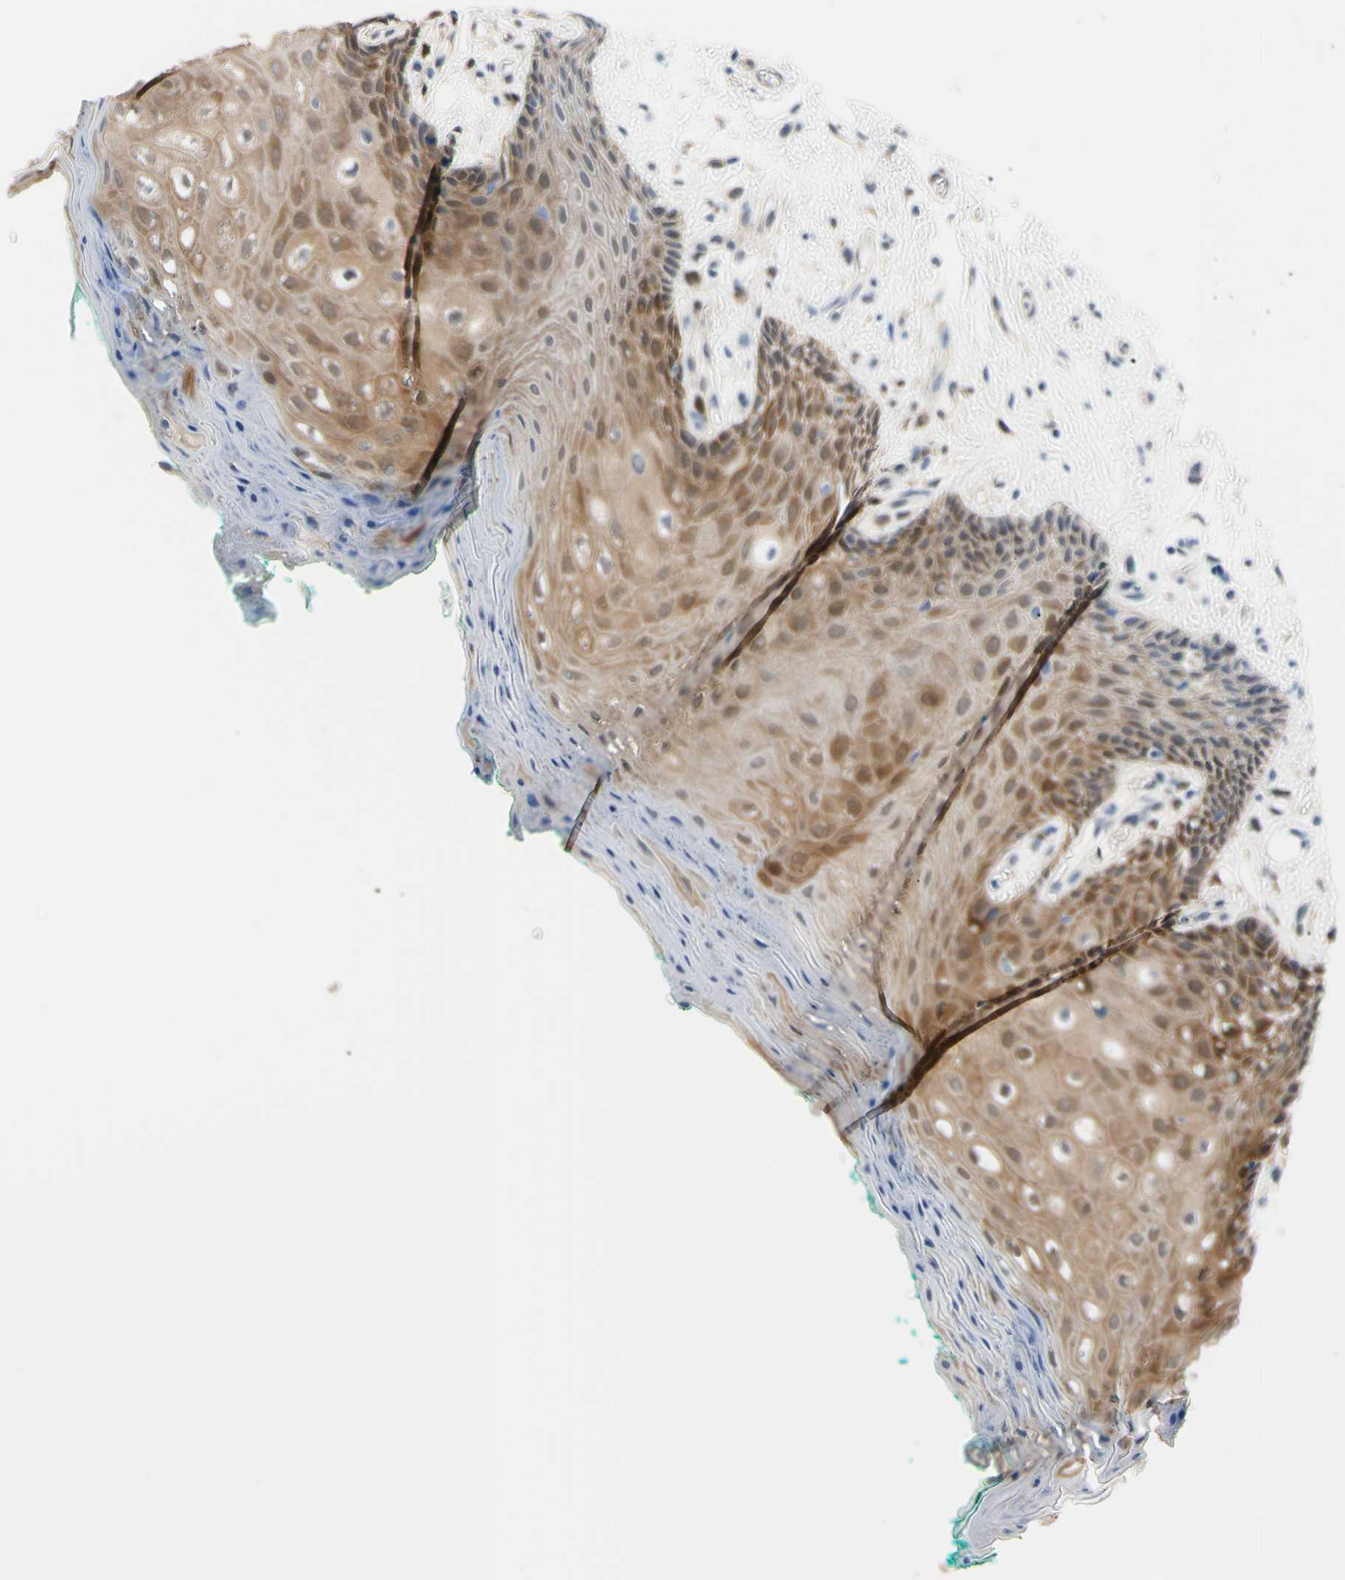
{"staining": {"intensity": "moderate", "quantity": ">75%", "location": "cytoplasmic/membranous,nuclear"}, "tissue": "oral mucosa", "cell_type": "Squamous epithelial cells", "image_type": "normal", "snomed": [{"axis": "morphology", "description": "Normal tissue, NOS"}, {"axis": "topography", "description": "Skeletal muscle"}, {"axis": "topography", "description": "Oral tissue"}, {"axis": "topography", "description": "Peripheral nerve tissue"}], "caption": "An image of oral mucosa stained for a protein reveals moderate cytoplasmic/membranous,nuclear brown staining in squamous epithelial cells. Using DAB (brown) and hematoxylin (blue) stains, captured at high magnification using brightfield microscopy.", "gene": "NOL3", "patient": {"sex": "female", "age": 84}}